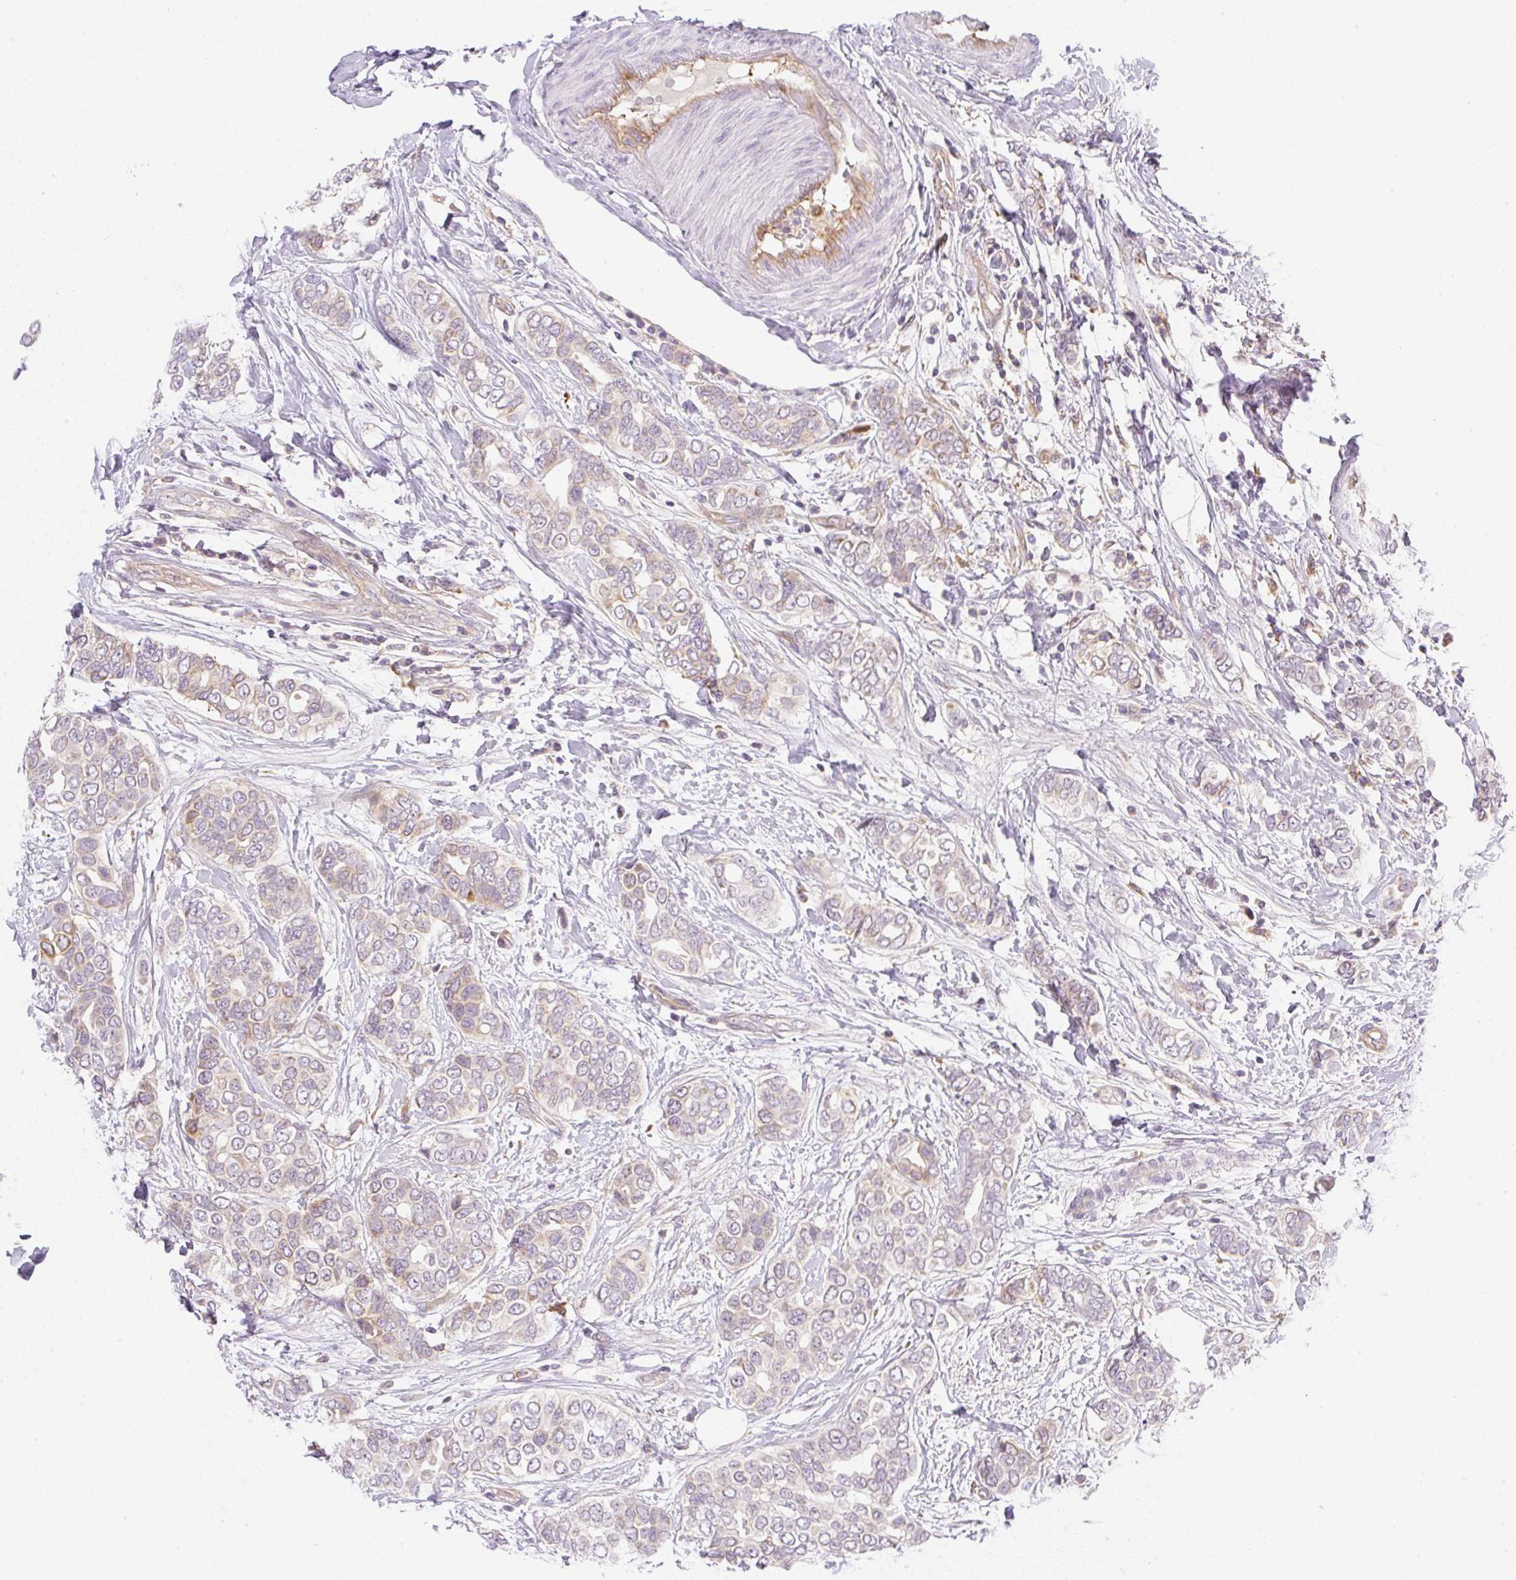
{"staining": {"intensity": "weak", "quantity": "25%-75%", "location": "cytoplasmic/membranous"}, "tissue": "breast cancer", "cell_type": "Tumor cells", "image_type": "cancer", "snomed": [{"axis": "morphology", "description": "Lobular carcinoma"}, {"axis": "topography", "description": "Breast"}], "caption": "This histopathology image displays immunohistochemistry staining of breast lobular carcinoma, with low weak cytoplasmic/membranous expression in about 25%-75% of tumor cells.", "gene": "OMA1", "patient": {"sex": "female", "age": 51}}